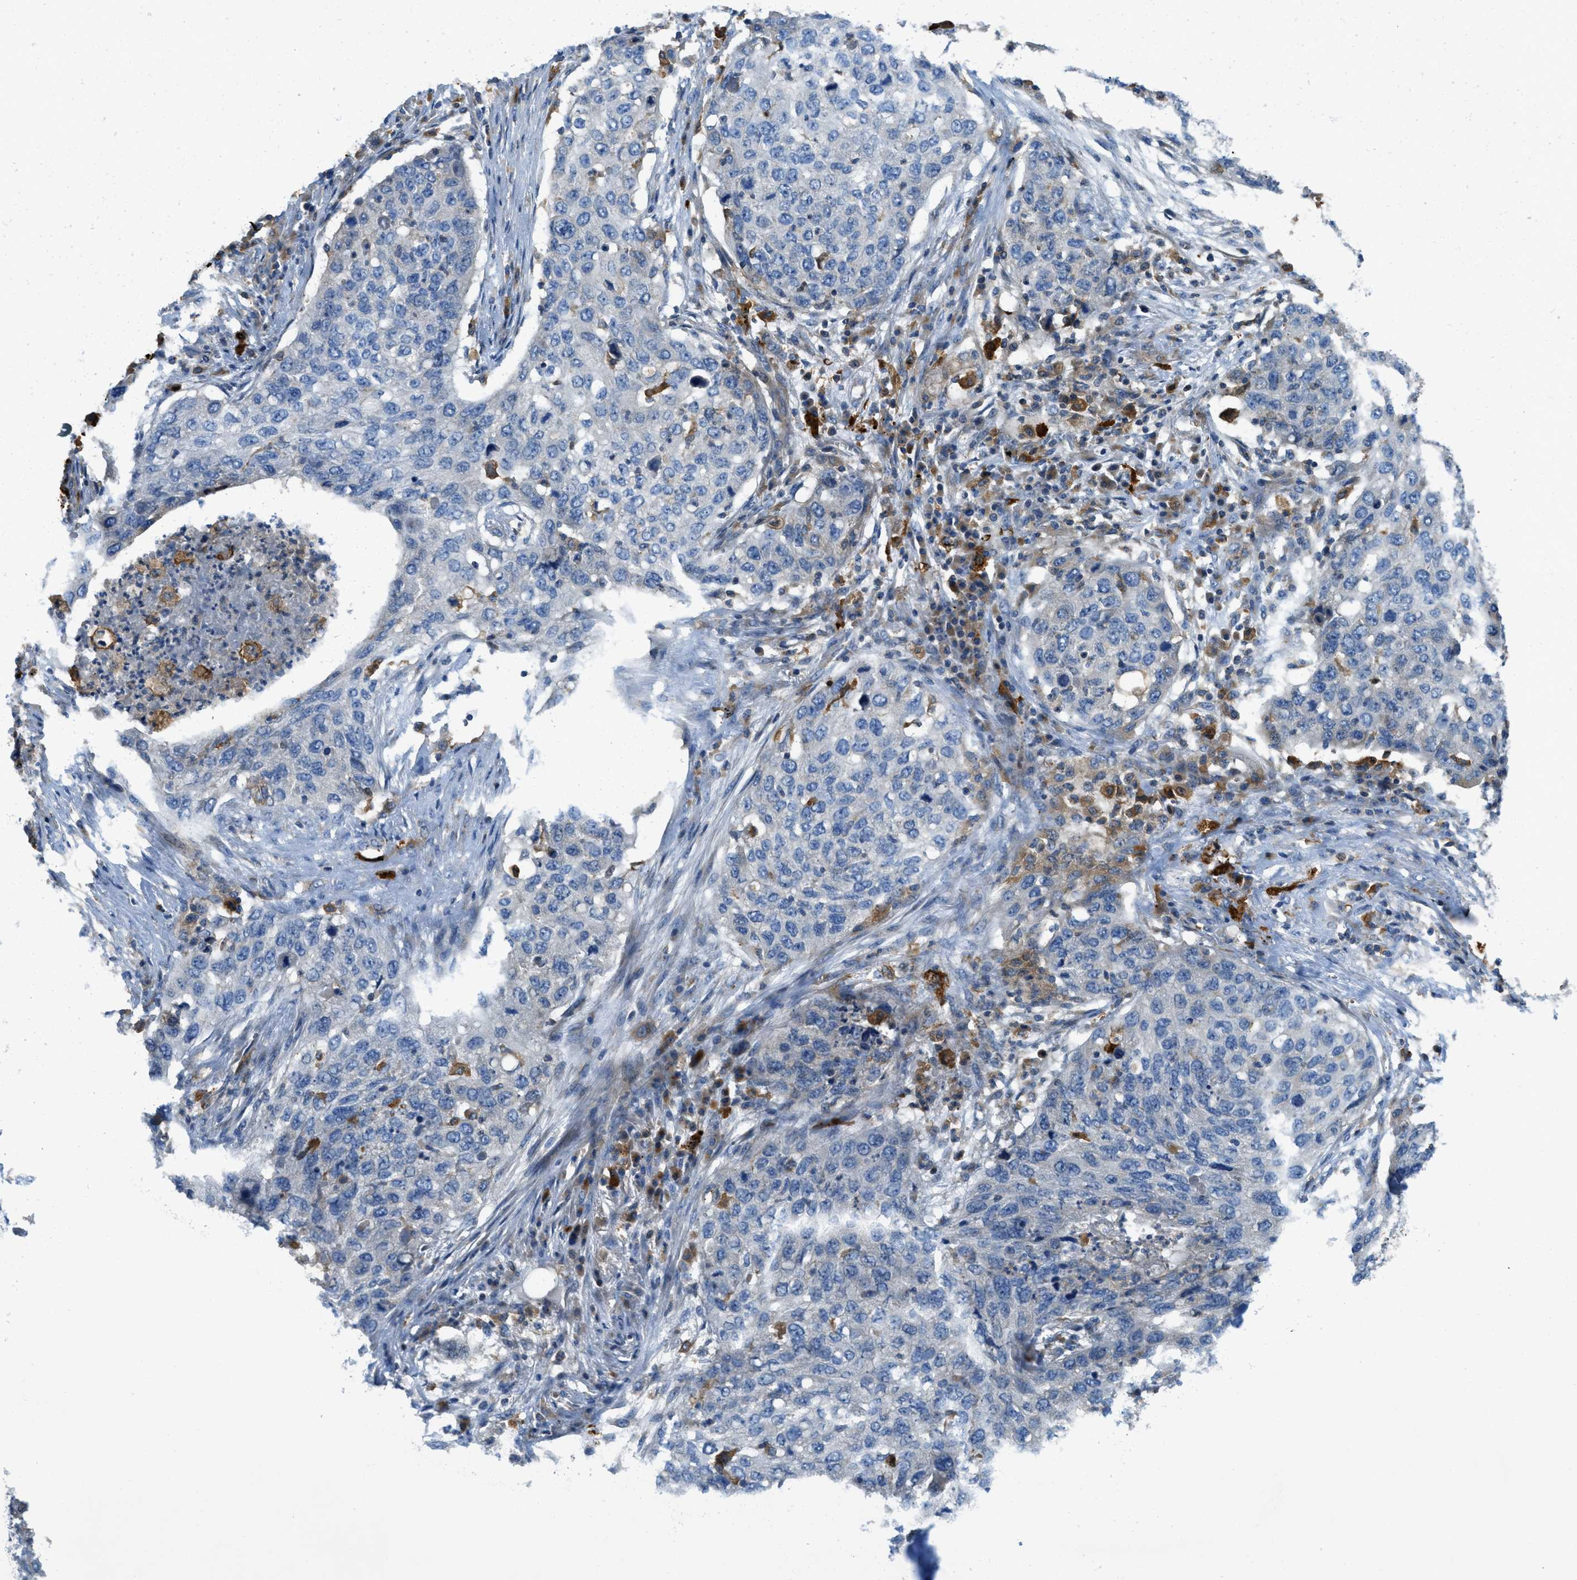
{"staining": {"intensity": "negative", "quantity": "none", "location": "none"}, "tissue": "lung cancer", "cell_type": "Tumor cells", "image_type": "cancer", "snomed": [{"axis": "morphology", "description": "Squamous cell carcinoma, NOS"}, {"axis": "topography", "description": "Lung"}], "caption": "Squamous cell carcinoma (lung) stained for a protein using immunohistochemistry (IHC) reveals no expression tumor cells.", "gene": "RFFL", "patient": {"sex": "female", "age": 63}}